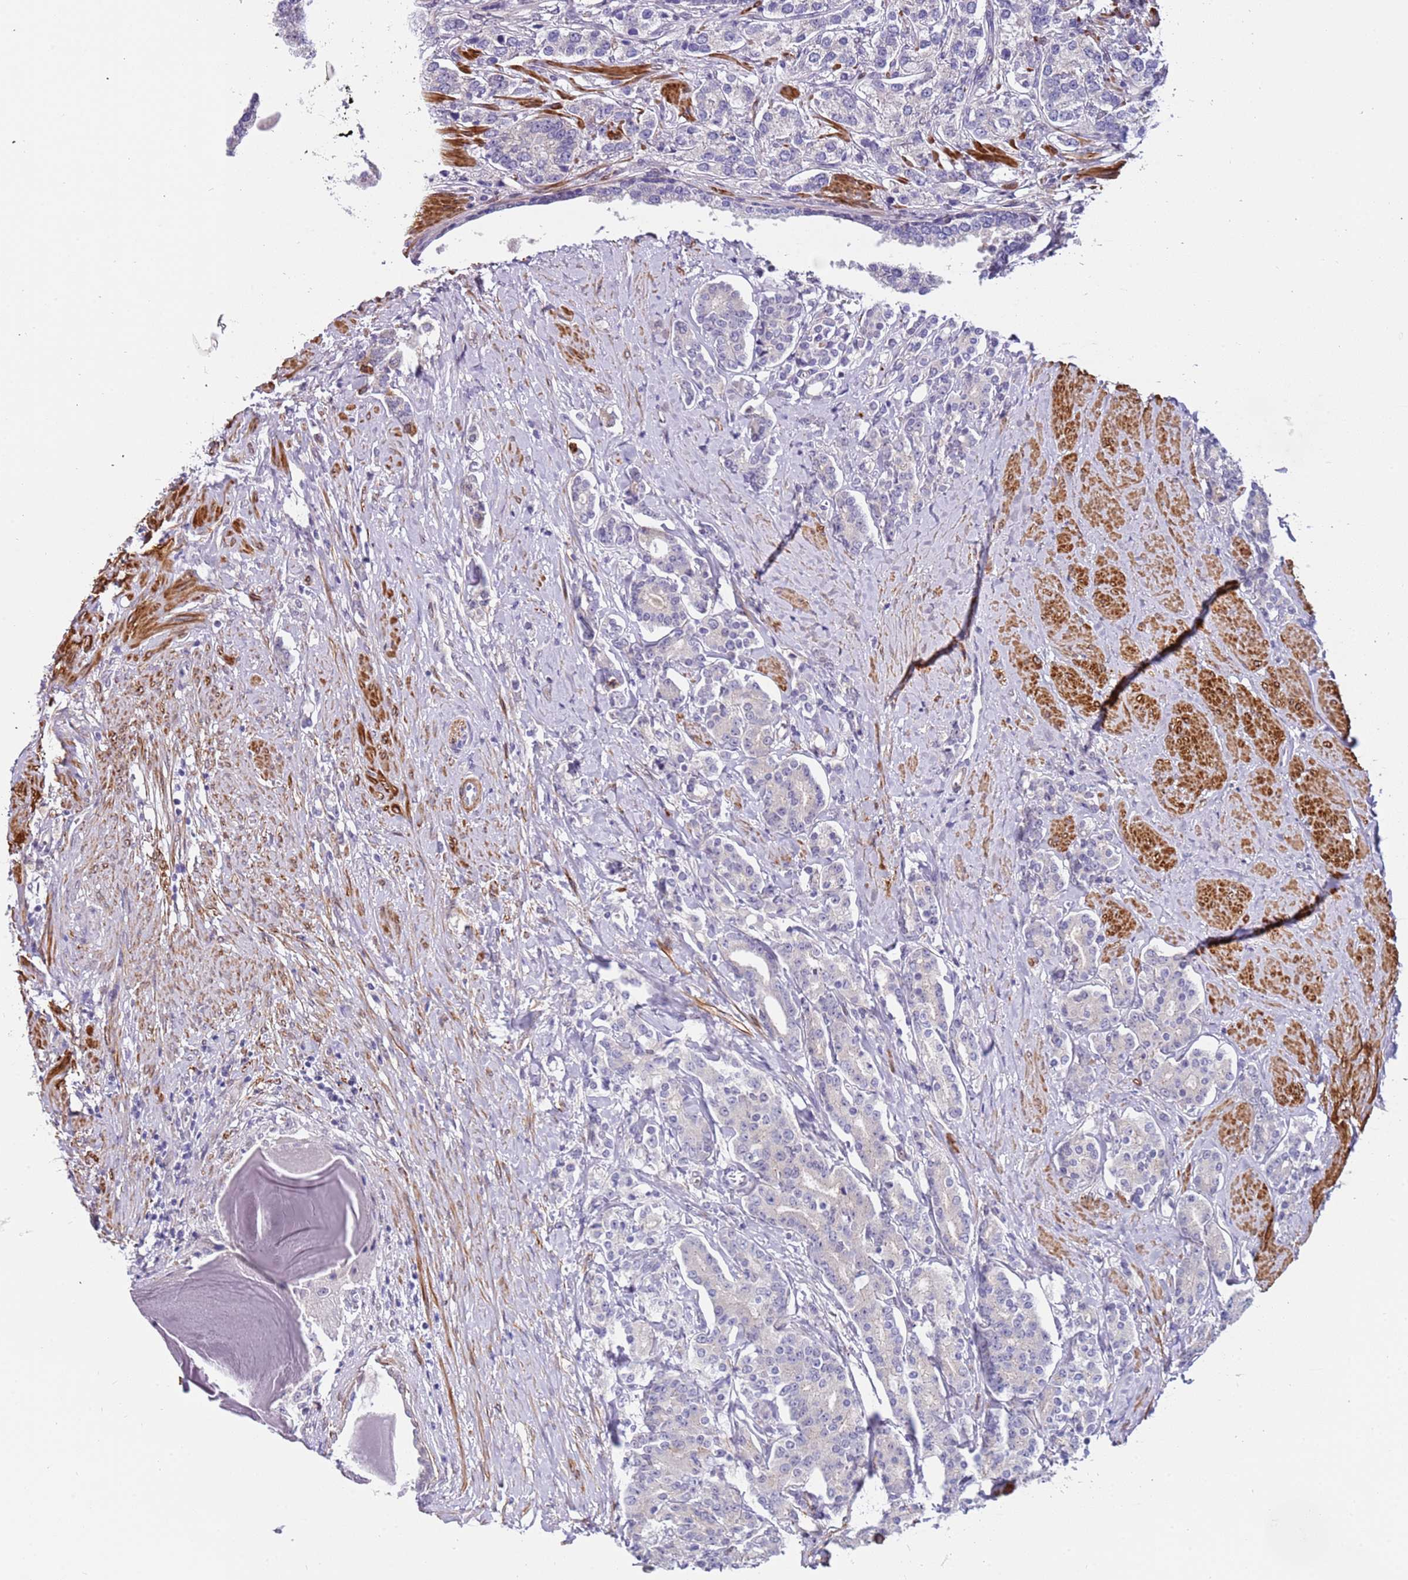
{"staining": {"intensity": "negative", "quantity": "none", "location": "none"}, "tissue": "prostate cancer", "cell_type": "Tumor cells", "image_type": "cancer", "snomed": [{"axis": "morphology", "description": "Adenocarcinoma, High grade"}, {"axis": "topography", "description": "Prostate"}], "caption": "Immunohistochemistry (IHC) histopathology image of human prostate cancer stained for a protein (brown), which displays no positivity in tumor cells.", "gene": "PLEKHH1", "patient": {"sex": "male", "age": 62}}